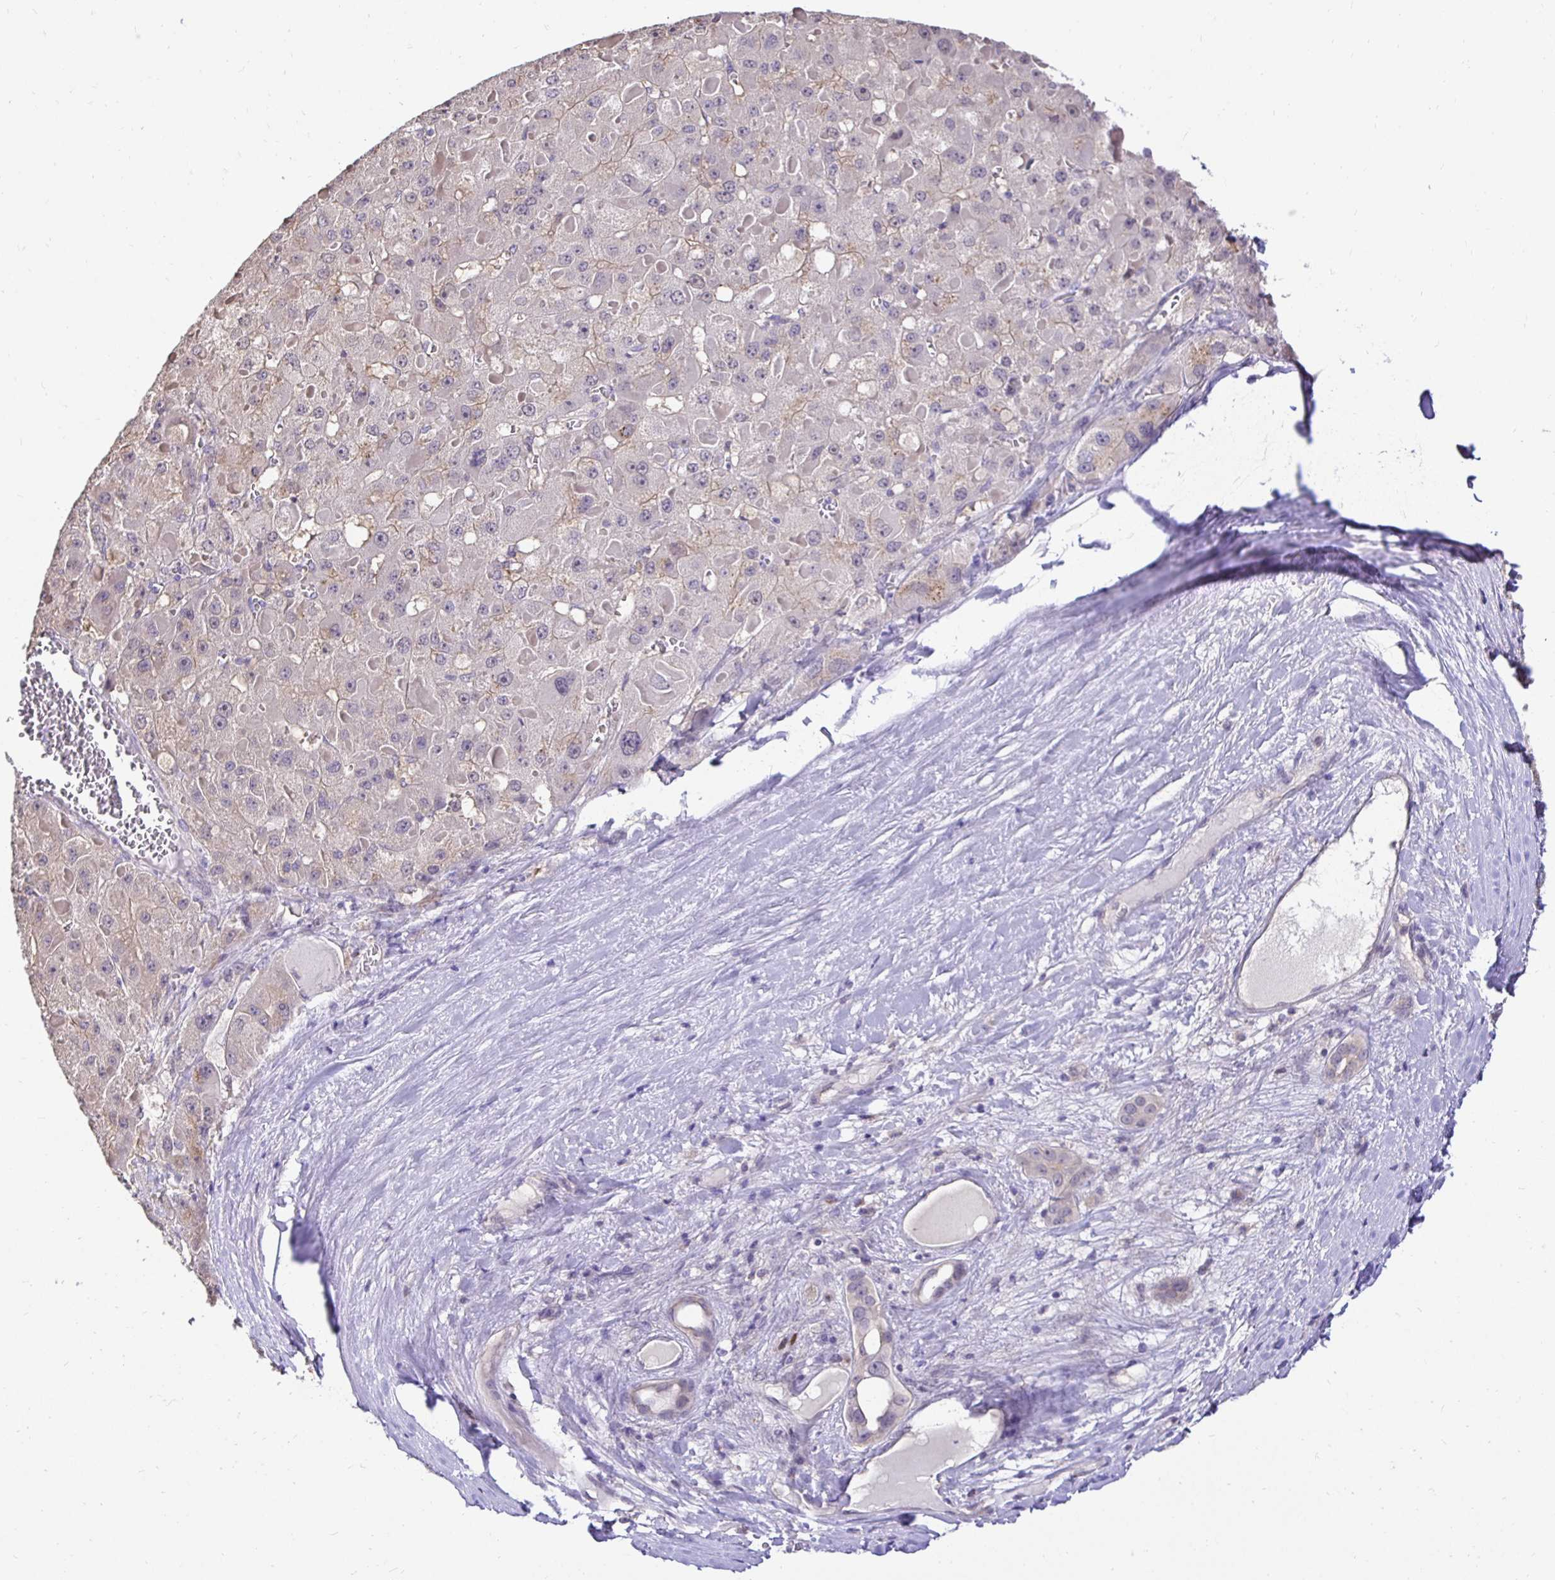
{"staining": {"intensity": "negative", "quantity": "none", "location": "none"}, "tissue": "liver cancer", "cell_type": "Tumor cells", "image_type": "cancer", "snomed": [{"axis": "morphology", "description": "Carcinoma, Hepatocellular, NOS"}, {"axis": "topography", "description": "Liver"}], "caption": "An immunohistochemistry (IHC) histopathology image of liver cancer is shown. There is no staining in tumor cells of liver cancer.", "gene": "SLC9A1", "patient": {"sex": "female", "age": 73}}